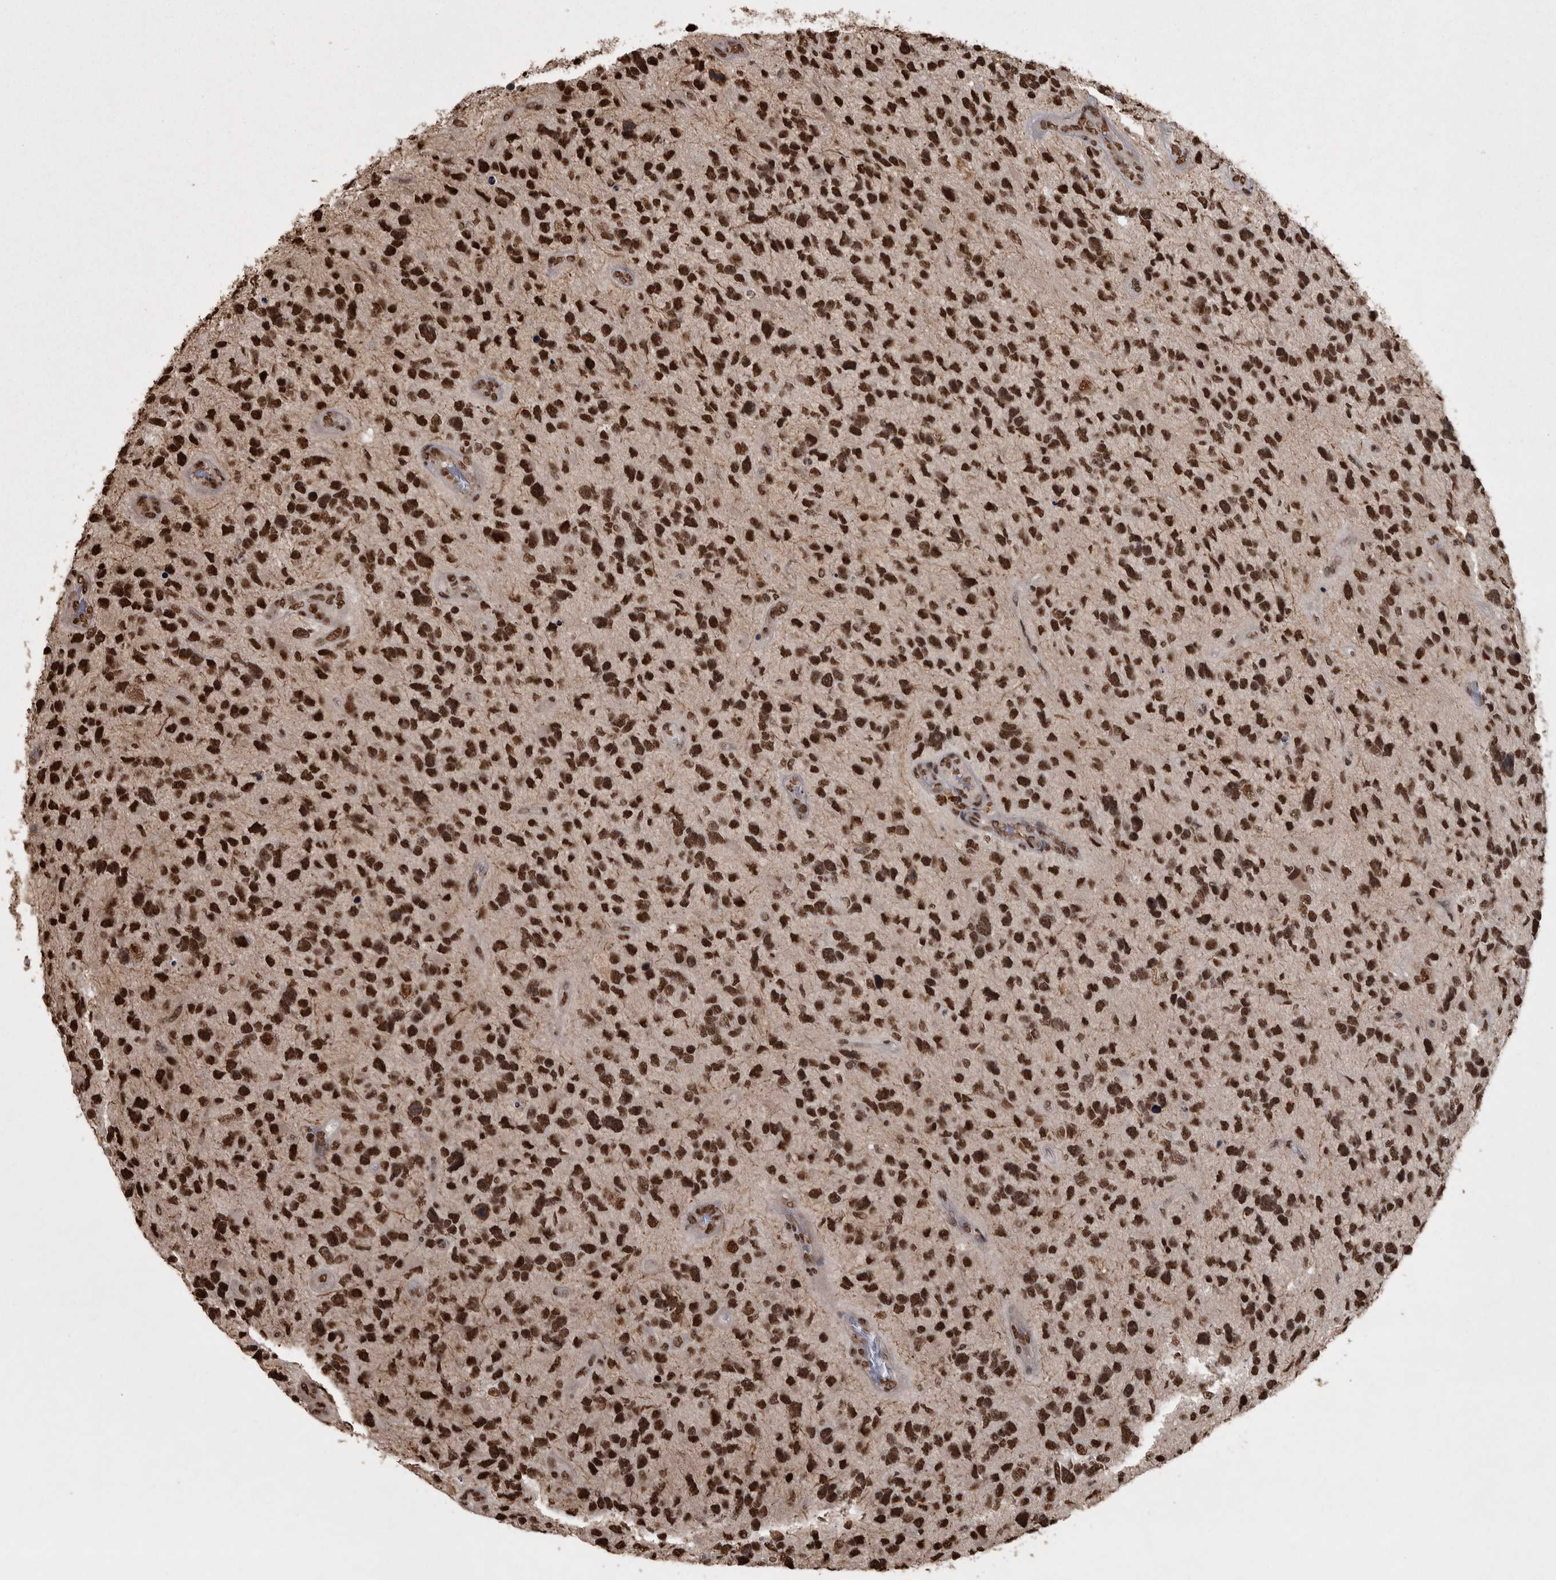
{"staining": {"intensity": "strong", "quantity": ">75%", "location": "nuclear"}, "tissue": "glioma", "cell_type": "Tumor cells", "image_type": "cancer", "snomed": [{"axis": "morphology", "description": "Glioma, malignant, High grade"}, {"axis": "topography", "description": "Brain"}], "caption": "Immunohistochemical staining of malignant high-grade glioma displays high levels of strong nuclear expression in approximately >75% of tumor cells.", "gene": "ZFHX4", "patient": {"sex": "female", "age": 58}}